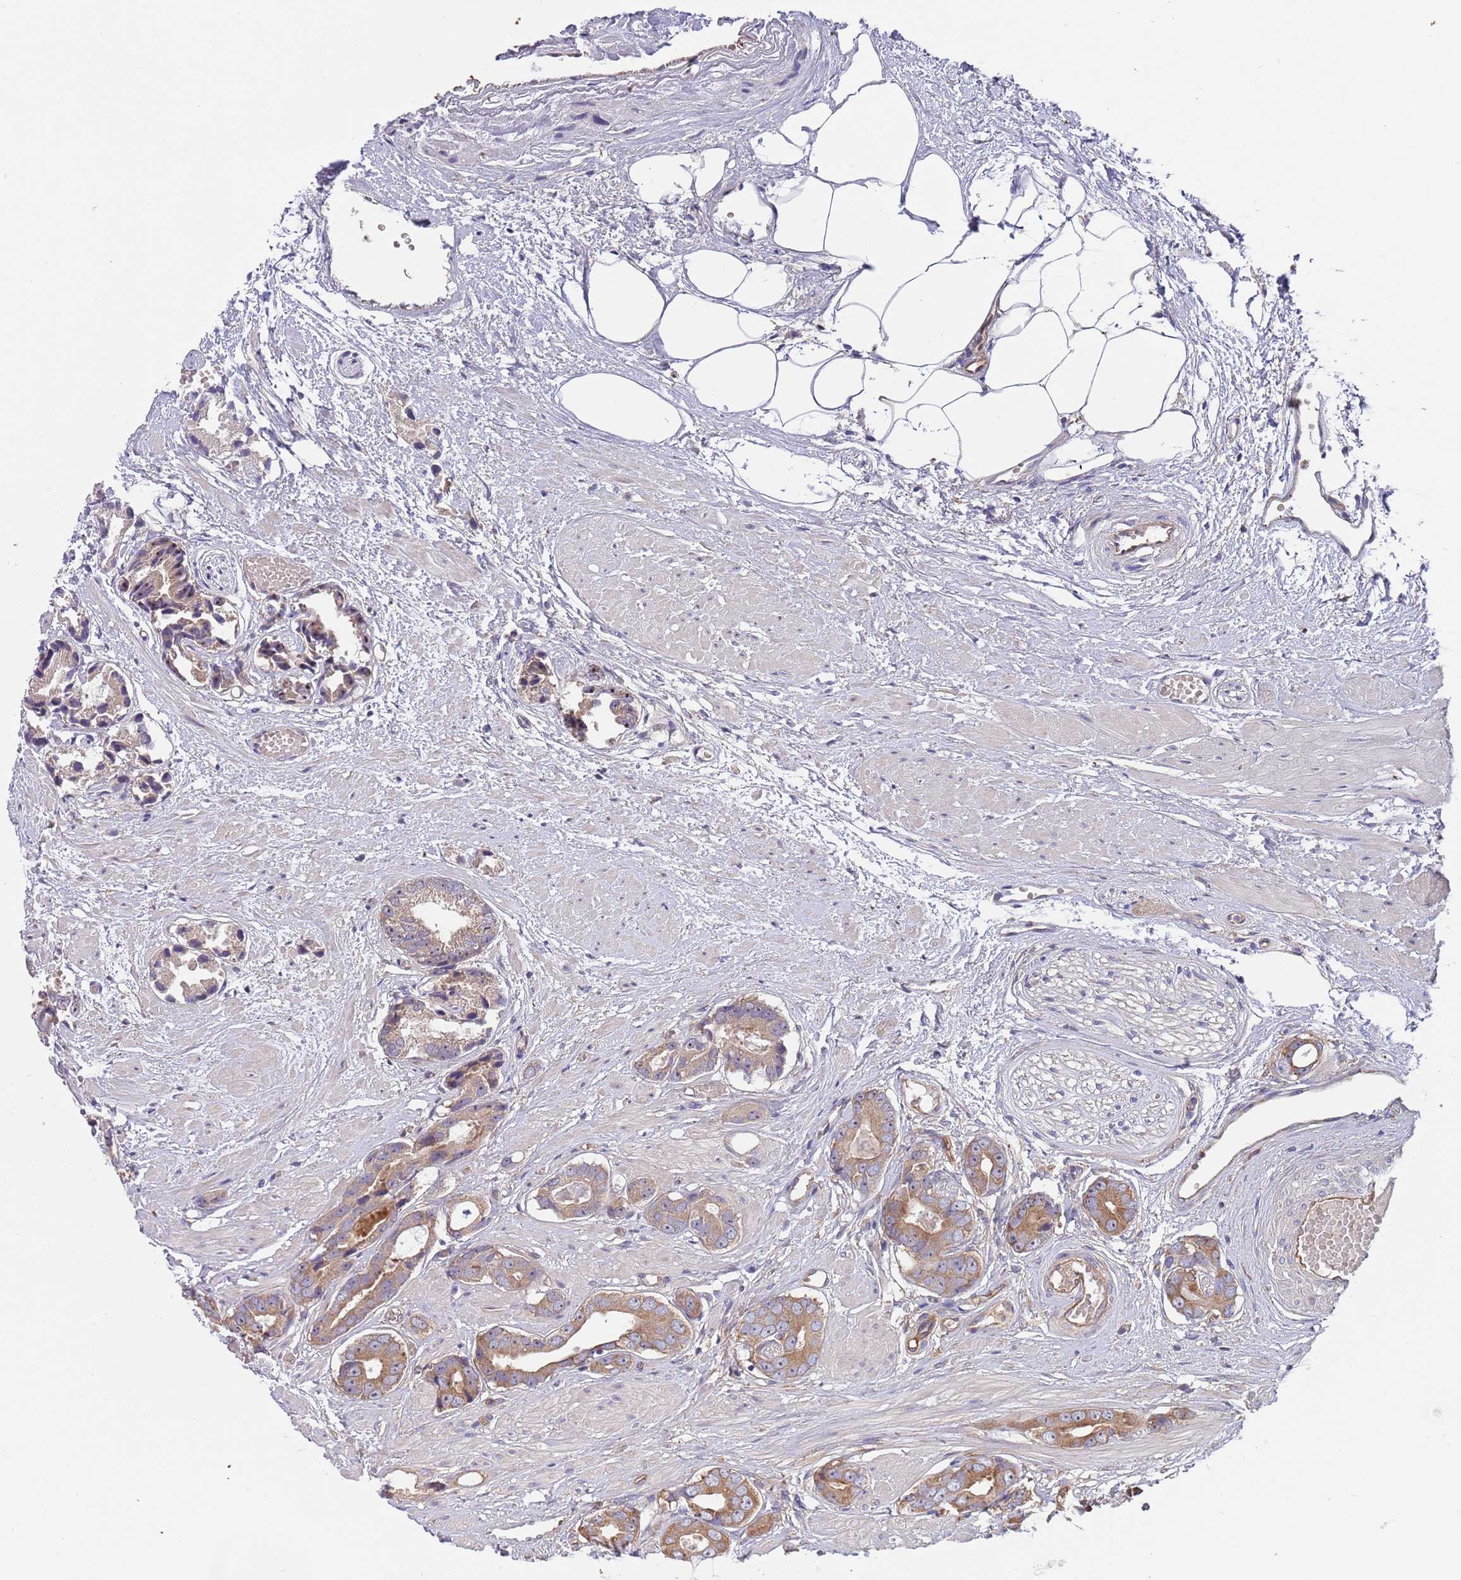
{"staining": {"intensity": "moderate", "quantity": ">75%", "location": "cytoplasmic/membranous"}, "tissue": "prostate cancer", "cell_type": "Tumor cells", "image_type": "cancer", "snomed": [{"axis": "morphology", "description": "Adenocarcinoma, Low grade"}, {"axis": "topography", "description": "Prostate"}], "caption": "A brown stain highlights moderate cytoplasmic/membranous expression of a protein in human prostate adenocarcinoma (low-grade) tumor cells.", "gene": "EIF3F", "patient": {"sex": "male", "age": 64}}